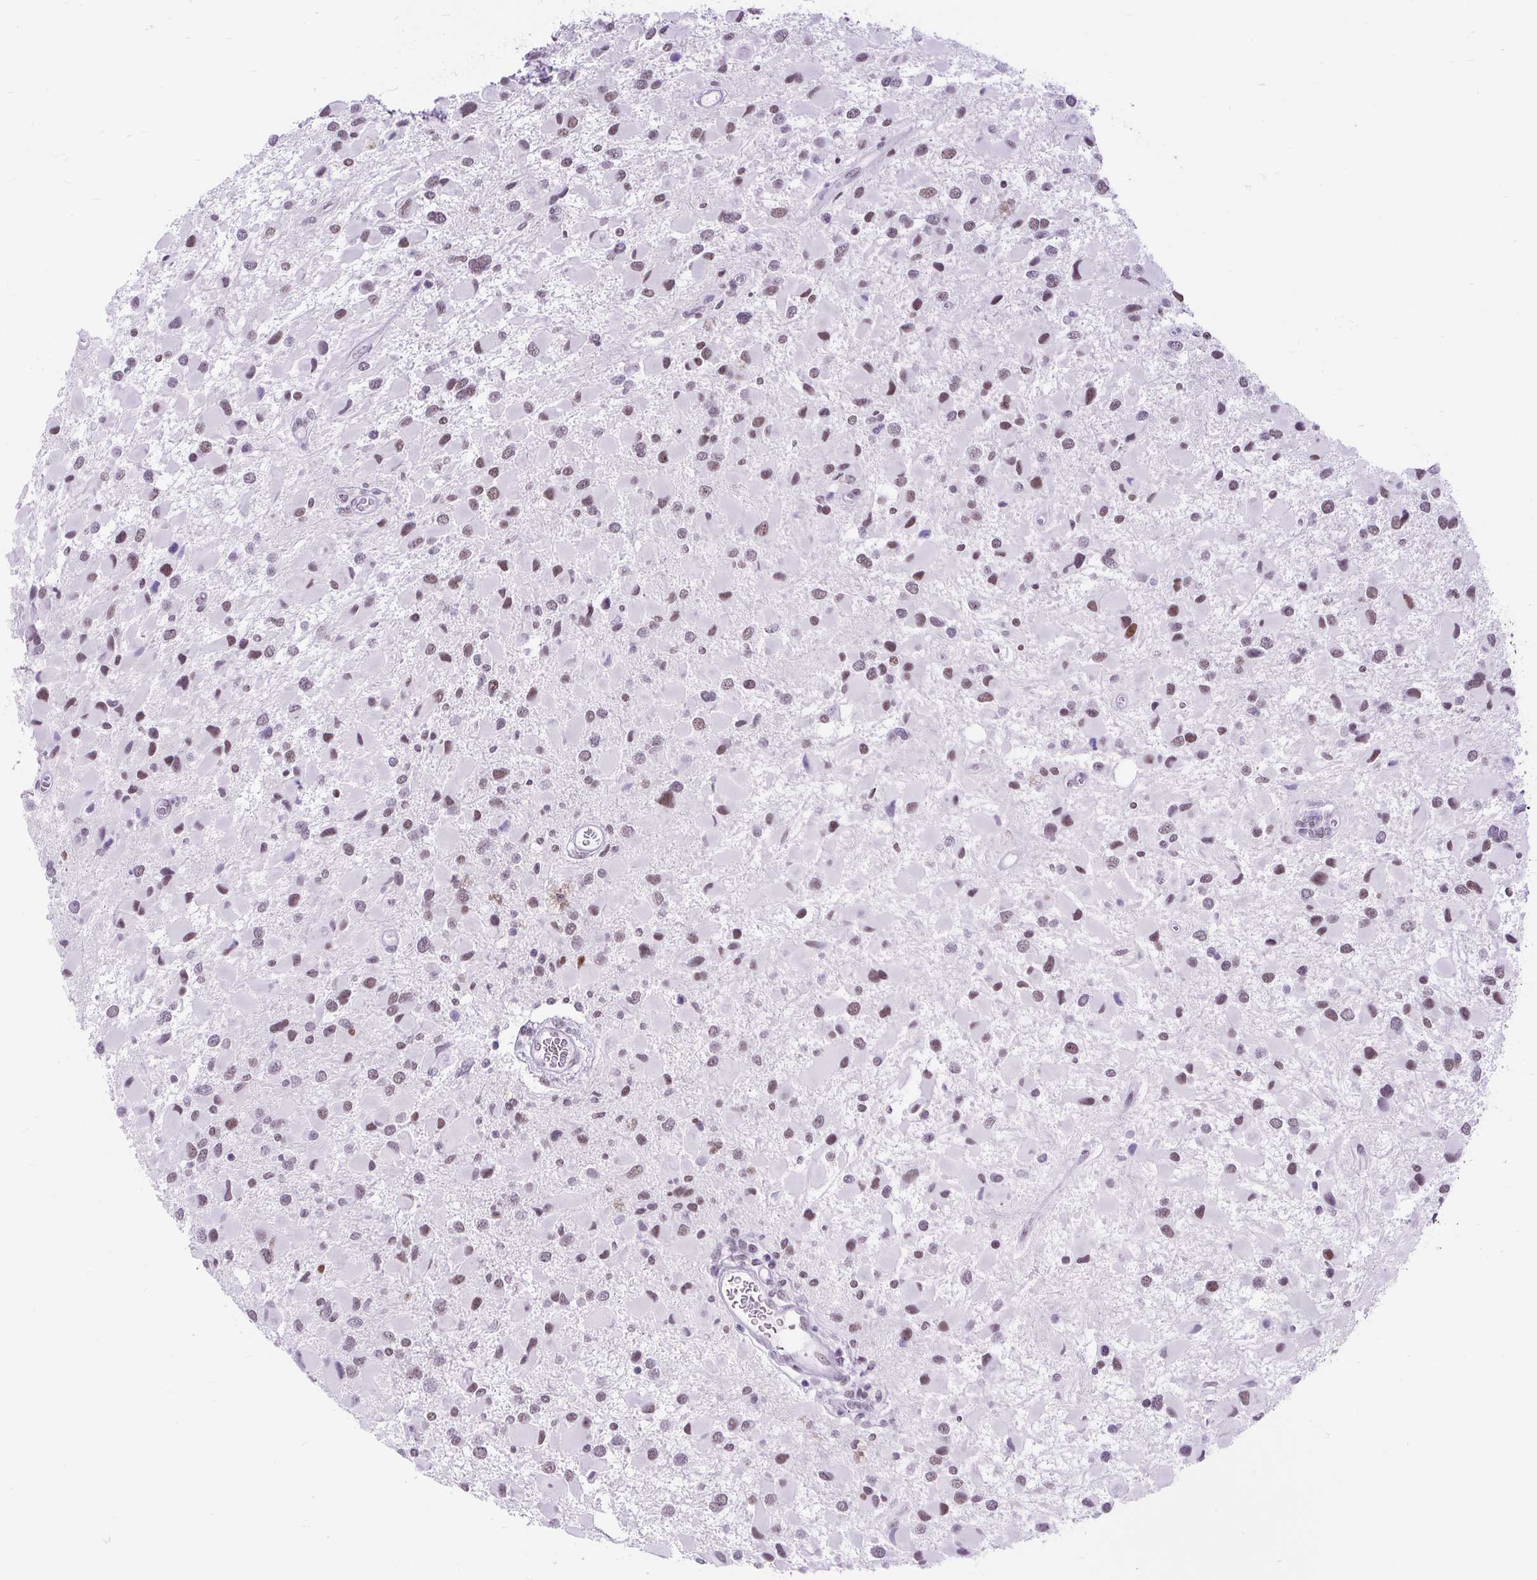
{"staining": {"intensity": "moderate", "quantity": "25%-75%", "location": "nuclear"}, "tissue": "glioma", "cell_type": "Tumor cells", "image_type": "cancer", "snomed": [{"axis": "morphology", "description": "Glioma, malignant, High grade"}, {"axis": "topography", "description": "Brain"}], "caption": "Immunohistochemistry (IHC) of human high-grade glioma (malignant) reveals medium levels of moderate nuclear positivity in approximately 25%-75% of tumor cells. (DAB (3,3'-diaminobenzidine) IHC, brown staining for protein, blue staining for nuclei).", "gene": "PLCXD2", "patient": {"sex": "male", "age": 53}}